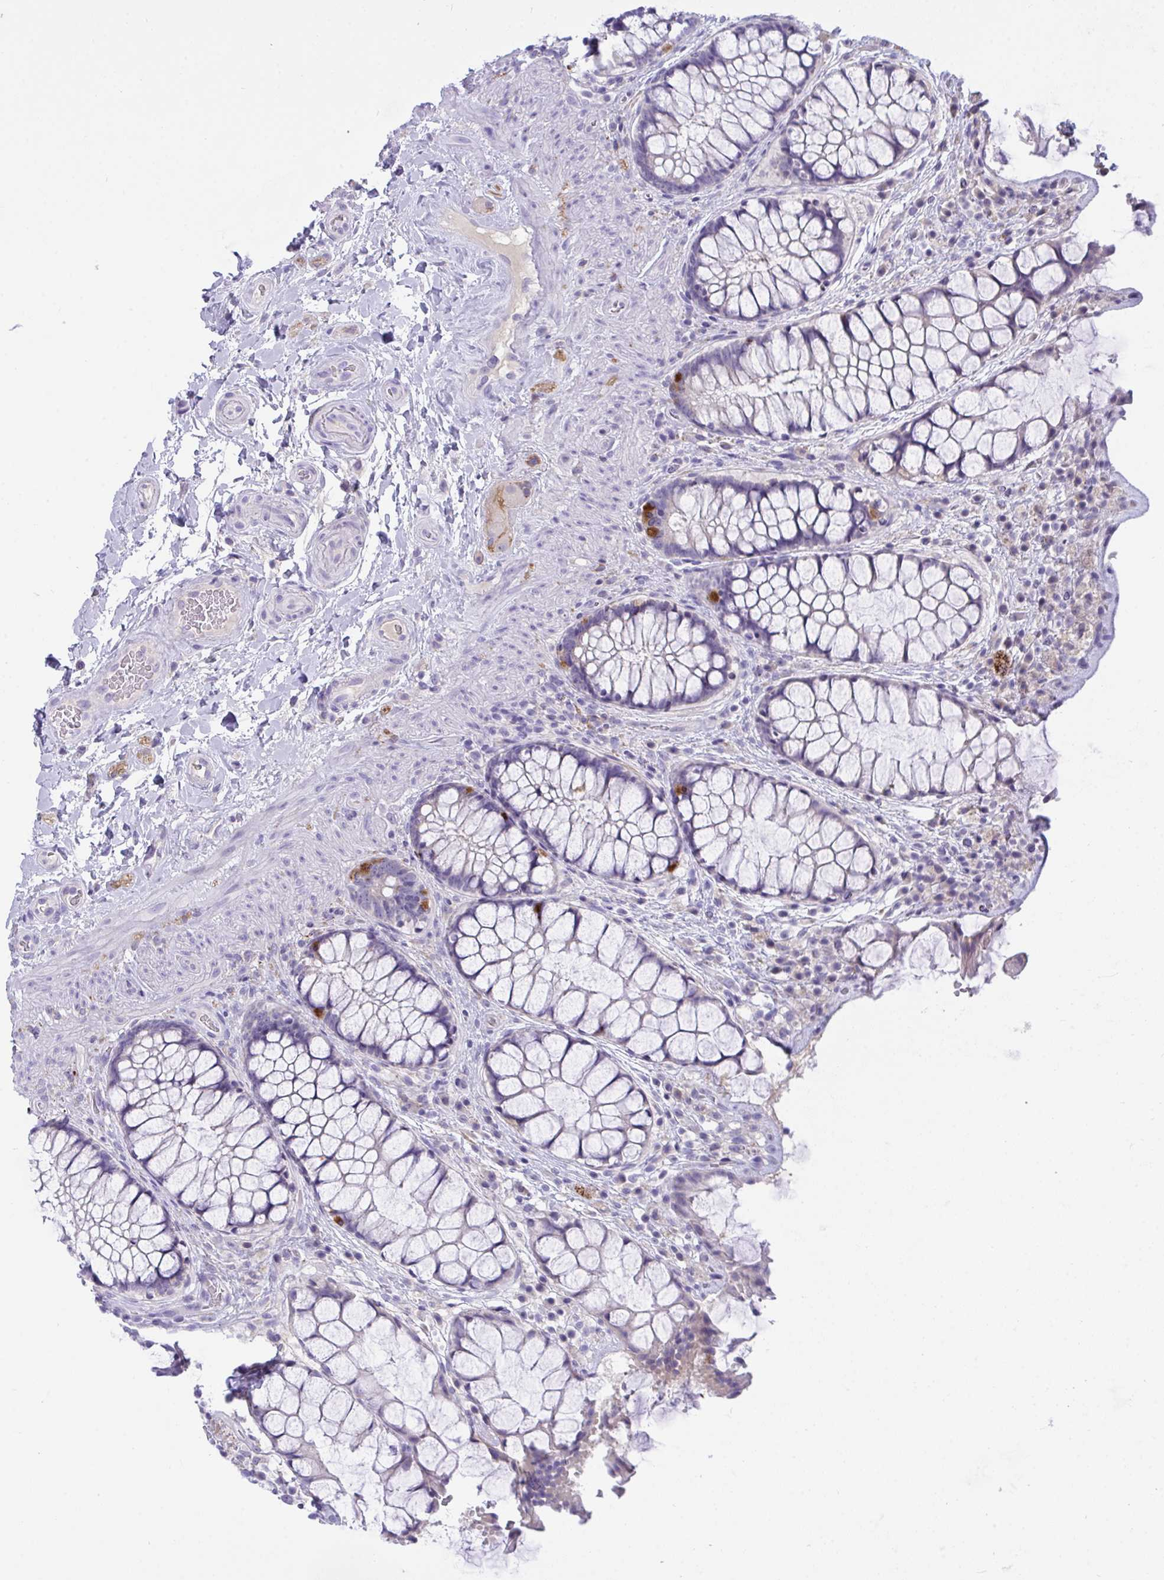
{"staining": {"intensity": "moderate", "quantity": "<25%", "location": "cytoplasmic/membranous"}, "tissue": "rectum", "cell_type": "Glandular cells", "image_type": "normal", "snomed": [{"axis": "morphology", "description": "Normal tissue, NOS"}, {"axis": "topography", "description": "Rectum"}], "caption": "Brown immunohistochemical staining in unremarkable human rectum displays moderate cytoplasmic/membranous positivity in approximately <25% of glandular cells.", "gene": "SEMA6B", "patient": {"sex": "female", "age": 58}}